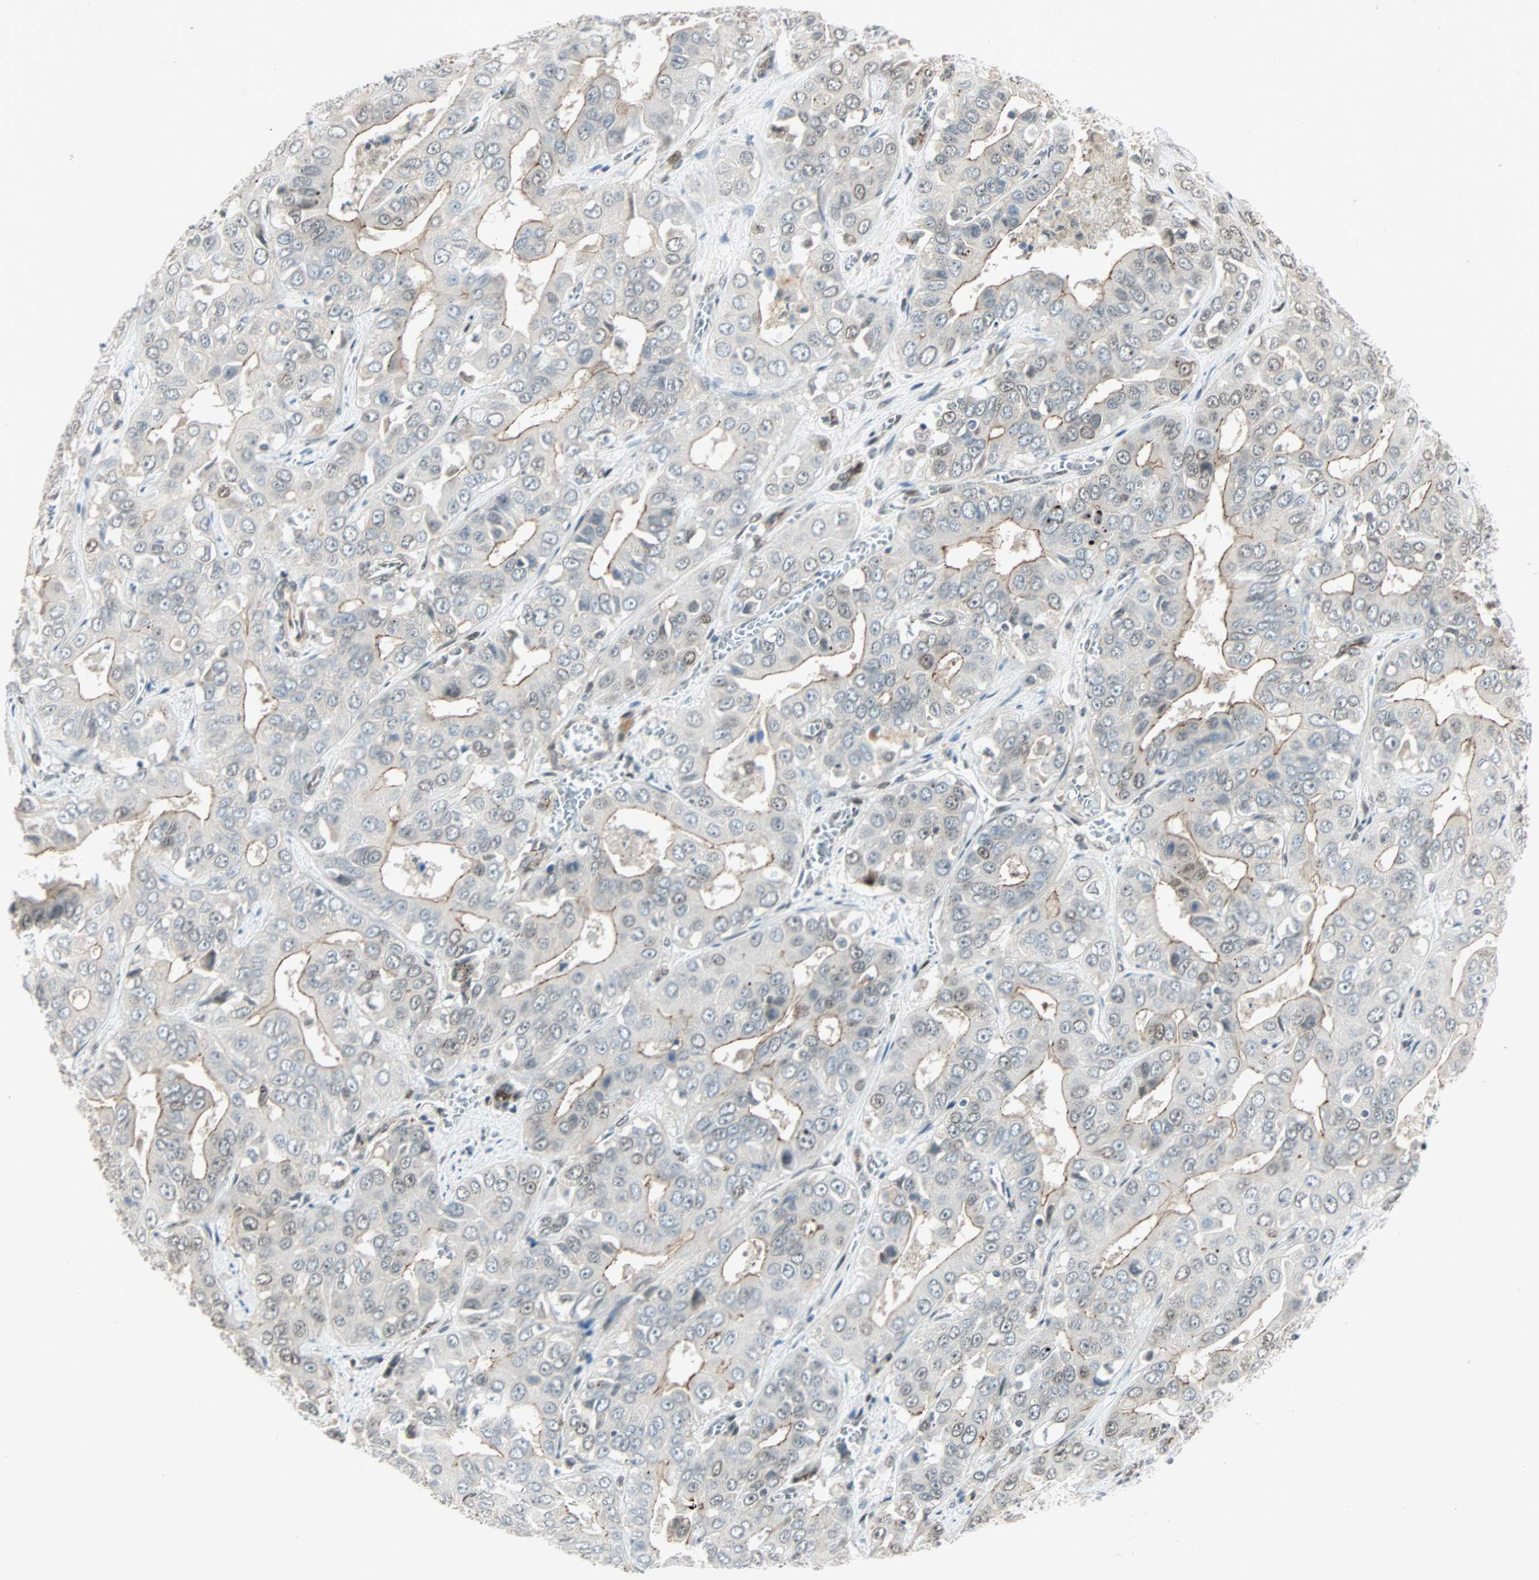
{"staining": {"intensity": "weak", "quantity": "<25%", "location": "cytoplasmic/membranous,nuclear"}, "tissue": "liver cancer", "cell_type": "Tumor cells", "image_type": "cancer", "snomed": [{"axis": "morphology", "description": "Cholangiocarcinoma"}, {"axis": "topography", "description": "Liver"}], "caption": "Immunohistochemistry photomicrograph of liver cancer stained for a protein (brown), which shows no positivity in tumor cells.", "gene": "CBX4", "patient": {"sex": "female", "age": 52}}